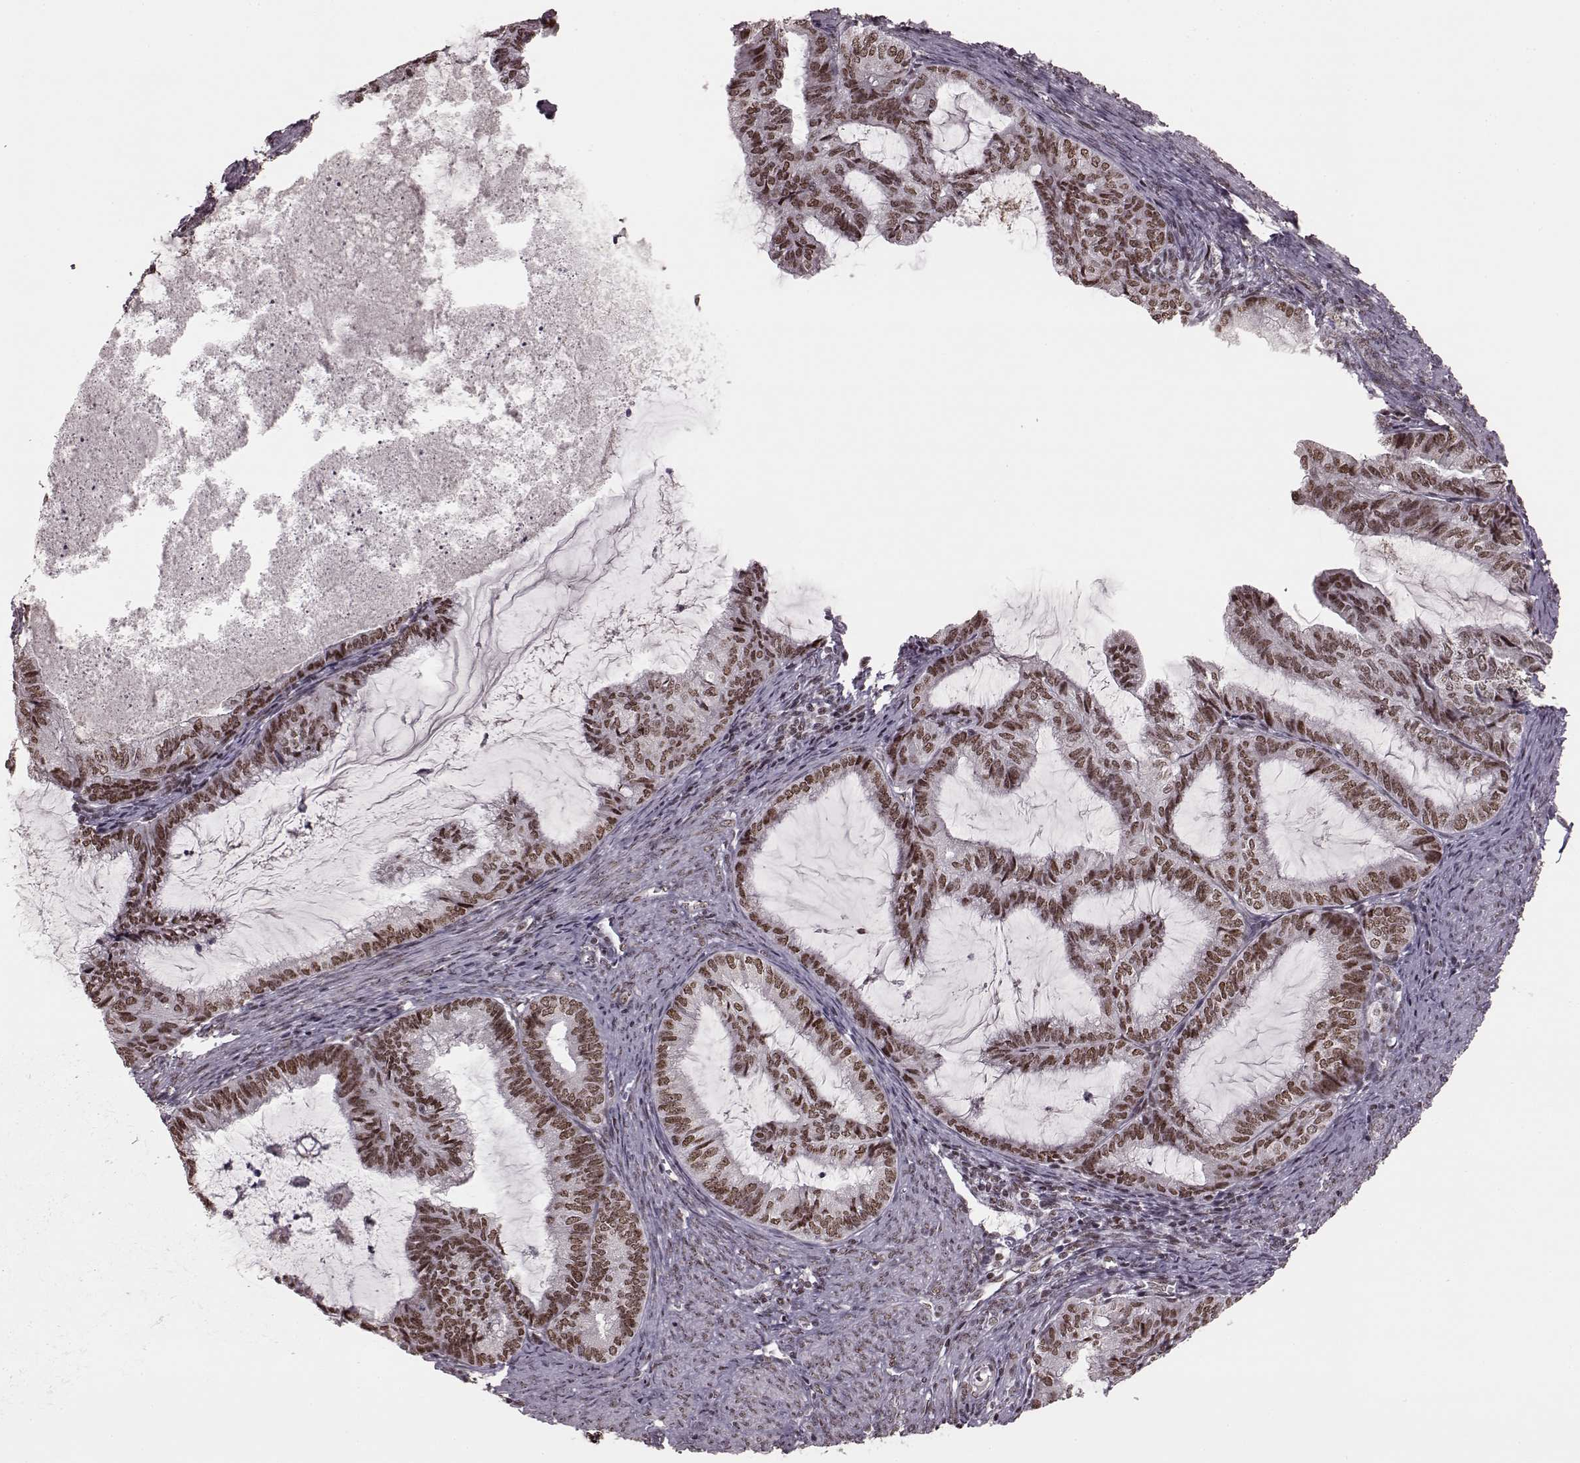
{"staining": {"intensity": "moderate", "quantity": ">75%", "location": "nuclear"}, "tissue": "endometrial cancer", "cell_type": "Tumor cells", "image_type": "cancer", "snomed": [{"axis": "morphology", "description": "Adenocarcinoma, NOS"}, {"axis": "topography", "description": "Endometrium"}], "caption": "Brown immunohistochemical staining in endometrial cancer shows moderate nuclear positivity in approximately >75% of tumor cells. The staining was performed using DAB, with brown indicating positive protein expression. Nuclei are stained blue with hematoxylin.", "gene": "NR2C1", "patient": {"sex": "female", "age": 86}}